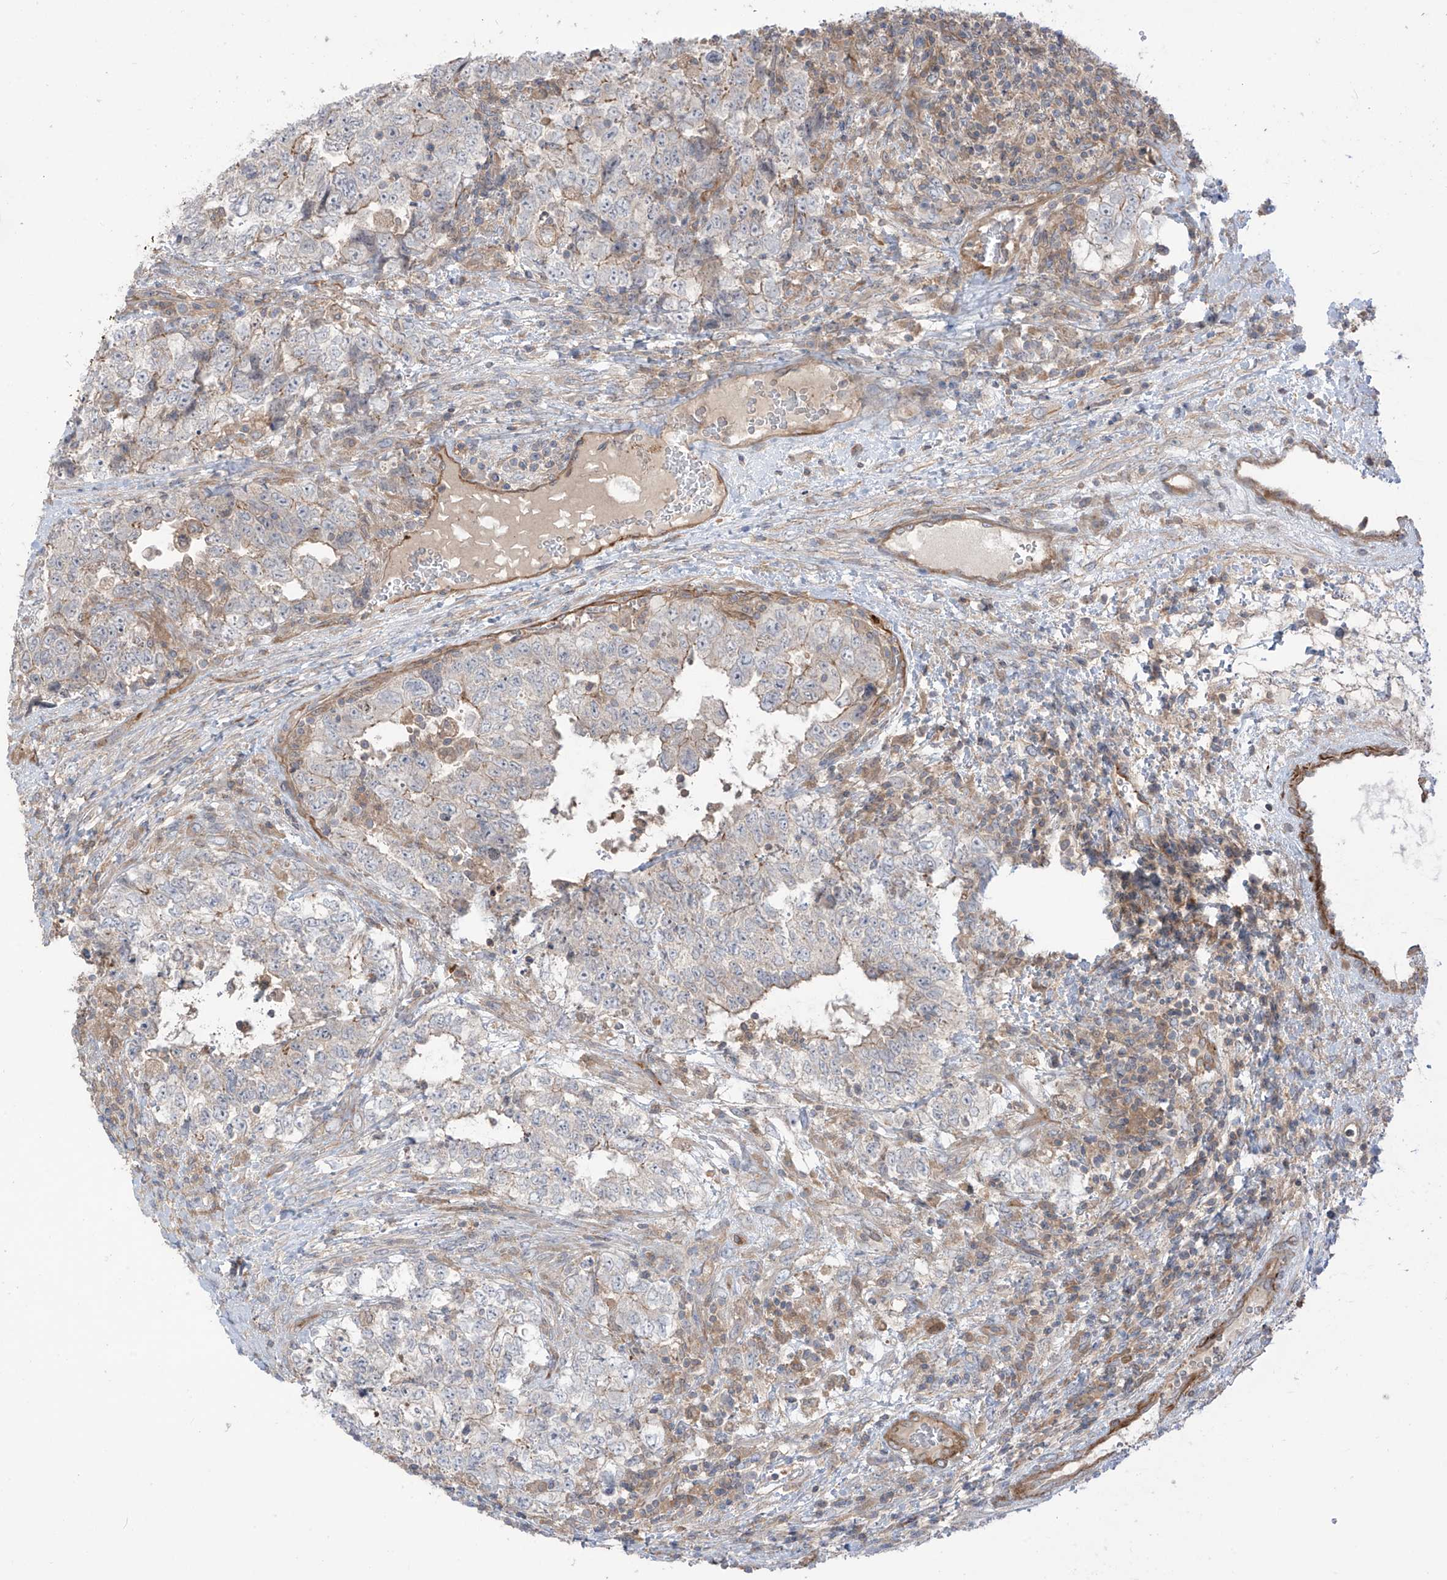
{"staining": {"intensity": "negative", "quantity": "none", "location": "none"}, "tissue": "testis cancer", "cell_type": "Tumor cells", "image_type": "cancer", "snomed": [{"axis": "morphology", "description": "Carcinoma, Embryonal, NOS"}, {"axis": "topography", "description": "Testis"}], "caption": "Immunohistochemistry photomicrograph of neoplastic tissue: human embryonal carcinoma (testis) stained with DAB (3,3'-diaminobenzidine) displays no significant protein positivity in tumor cells.", "gene": "TRMU", "patient": {"sex": "male", "age": 37}}